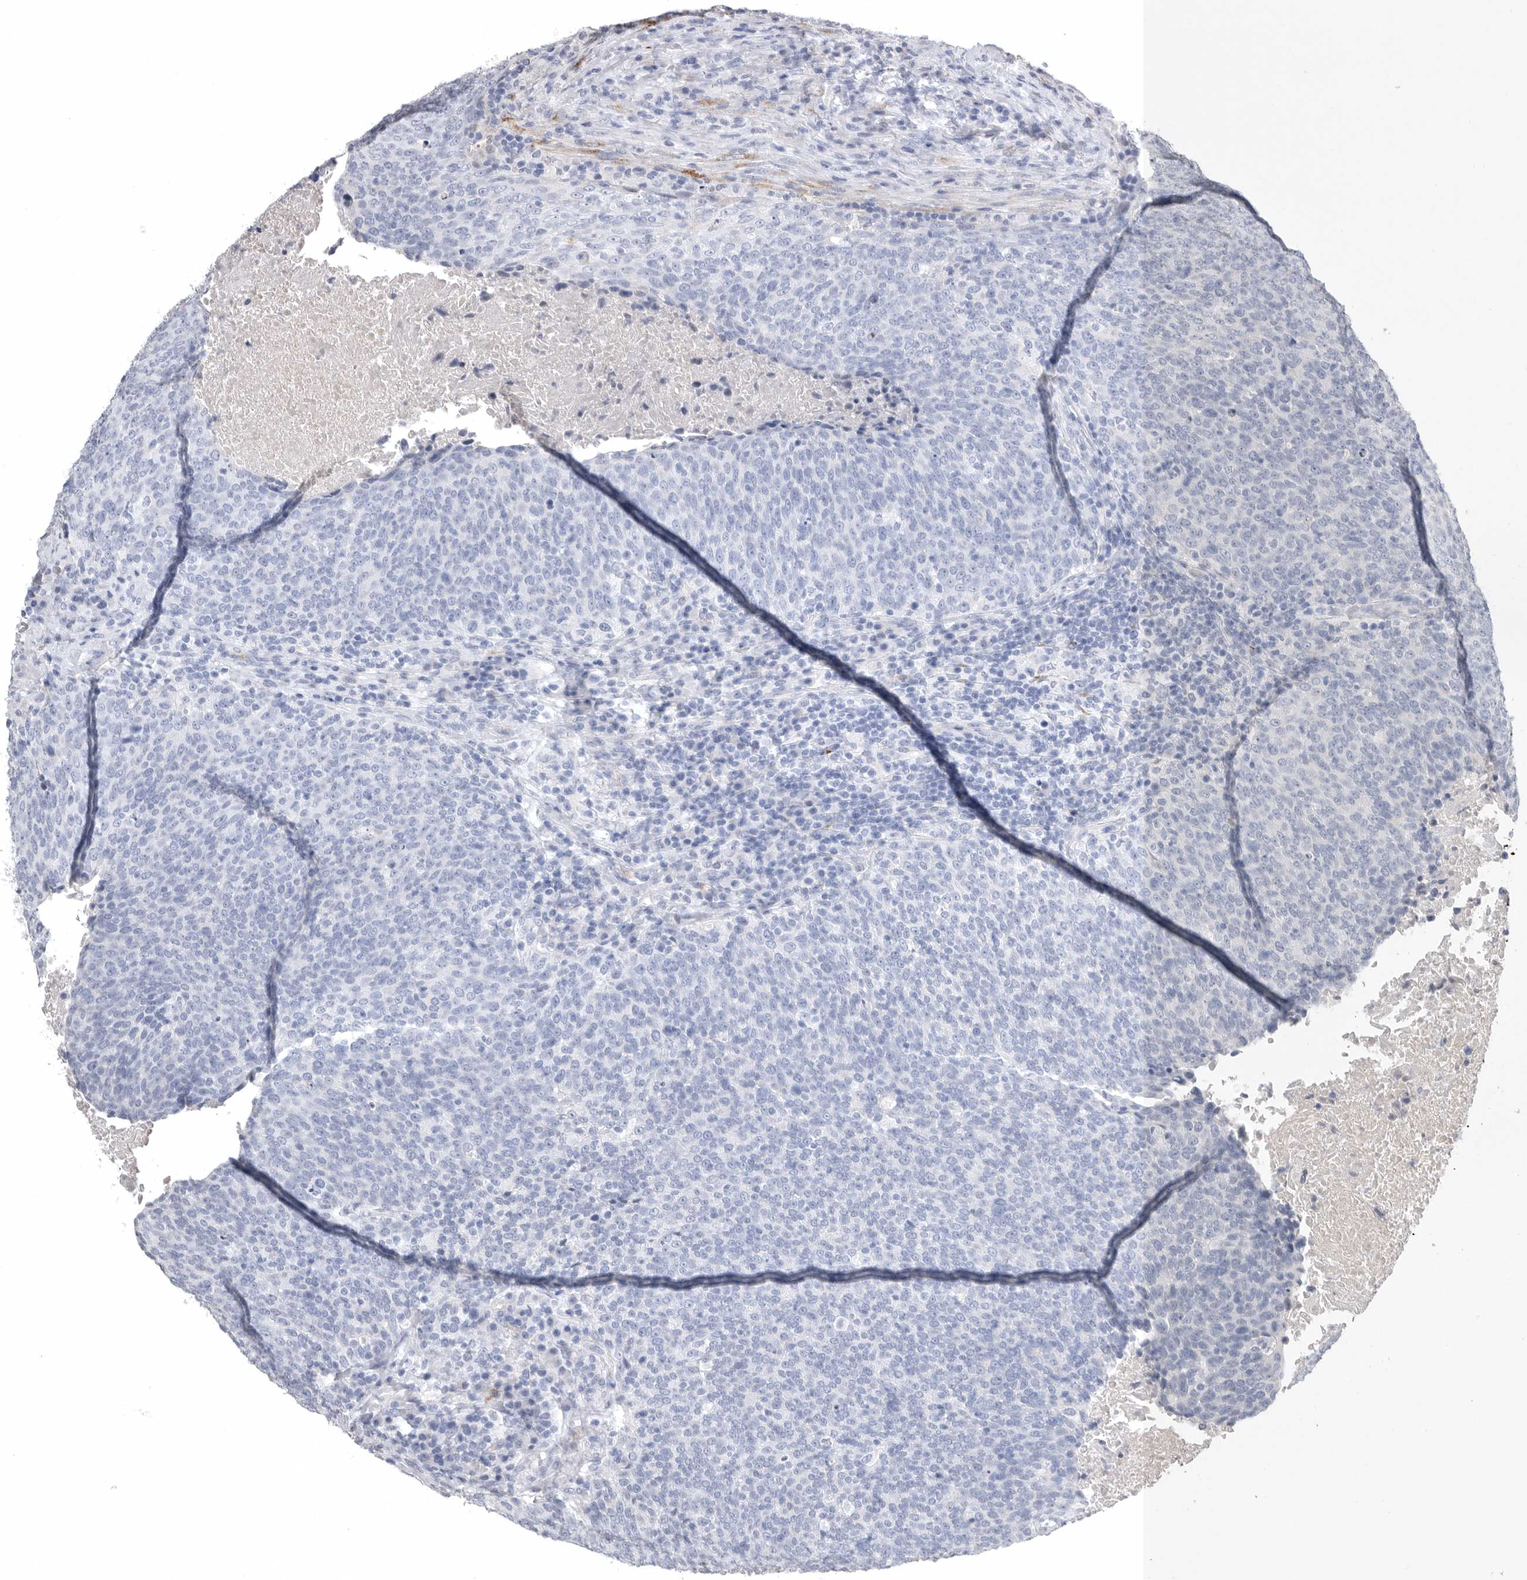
{"staining": {"intensity": "negative", "quantity": "none", "location": "none"}, "tissue": "head and neck cancer", "cell_type": "Tumor cells", "image_type": "cancer", "snomed": [{"axis": "morphology", "description": "Squamous cell carcinoma, NOS"}, {"axis": "morphology", "description": "Squamous cell carcinoma, metastatic, NOS"}, {"axis": "topography", "description": "Lymph node"}, {"axis": "topography", "description": "Head-Neck"}], "caption": "The histopathology image exhibits no significant staining in tumor cells of metastatic squamous cell carcinoma (head and neck).", "gene": "TIMP1", "patient": {"sex": "male", "age": 62}}